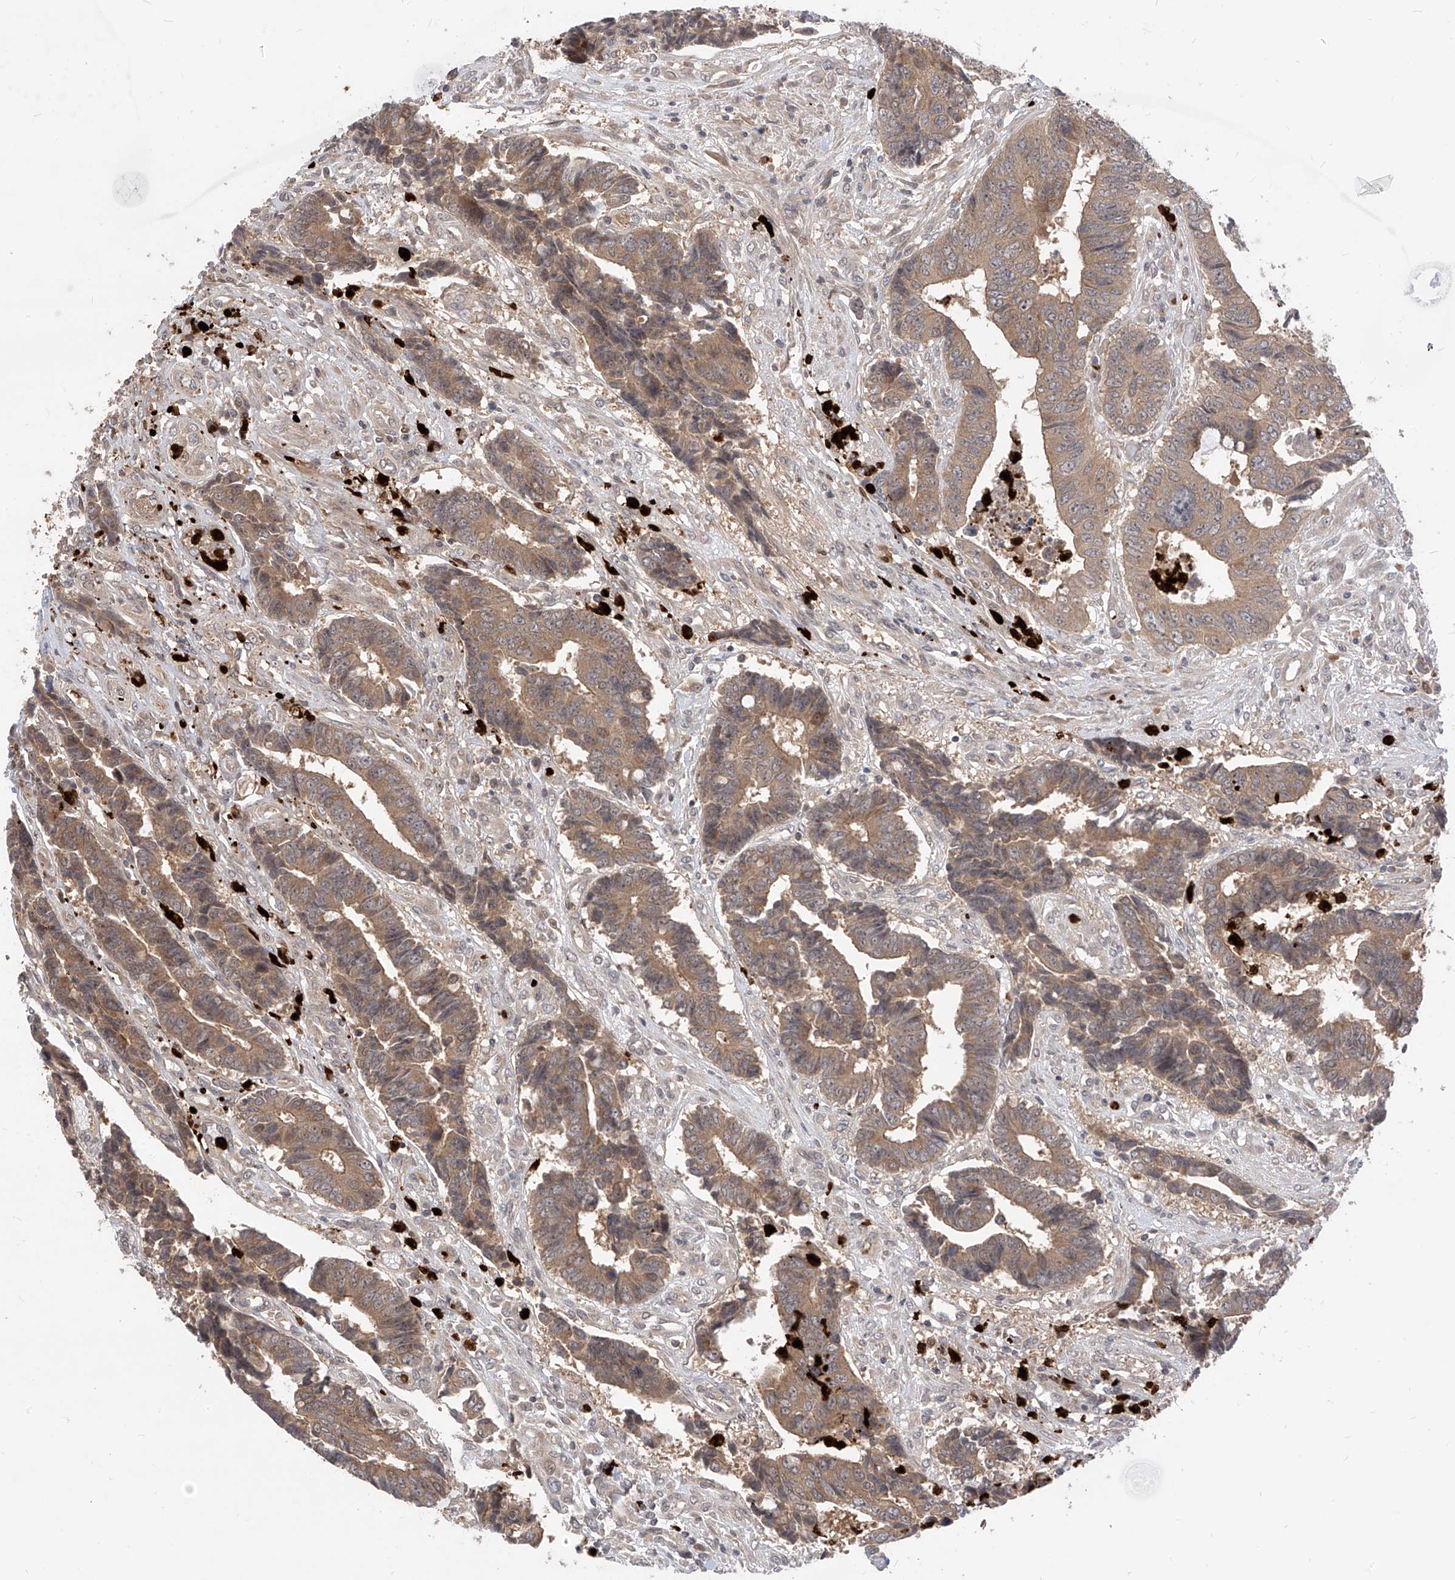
{"staining": {"intensity": "moderate", "quantity": "25%-75%", "location": "cytoplasmic/membranous"}, "tissue": "colorectal cancer", "cell_type": "Tumor cells", "image_type": "cancer", "snomed": [{"axis": "morphology", "description": "Adenocarcinoma, NOS"}, {"axis": "topography", "description": "Rectum"}], "caption": "Moderate cytoplasmic/membranous protein positivity is identified in about 25%-75% of tumor cells in adenocarcinoma (colorectal).", "gene": "CNKSR1", "patient": {"sex": "male", "age": 84}}